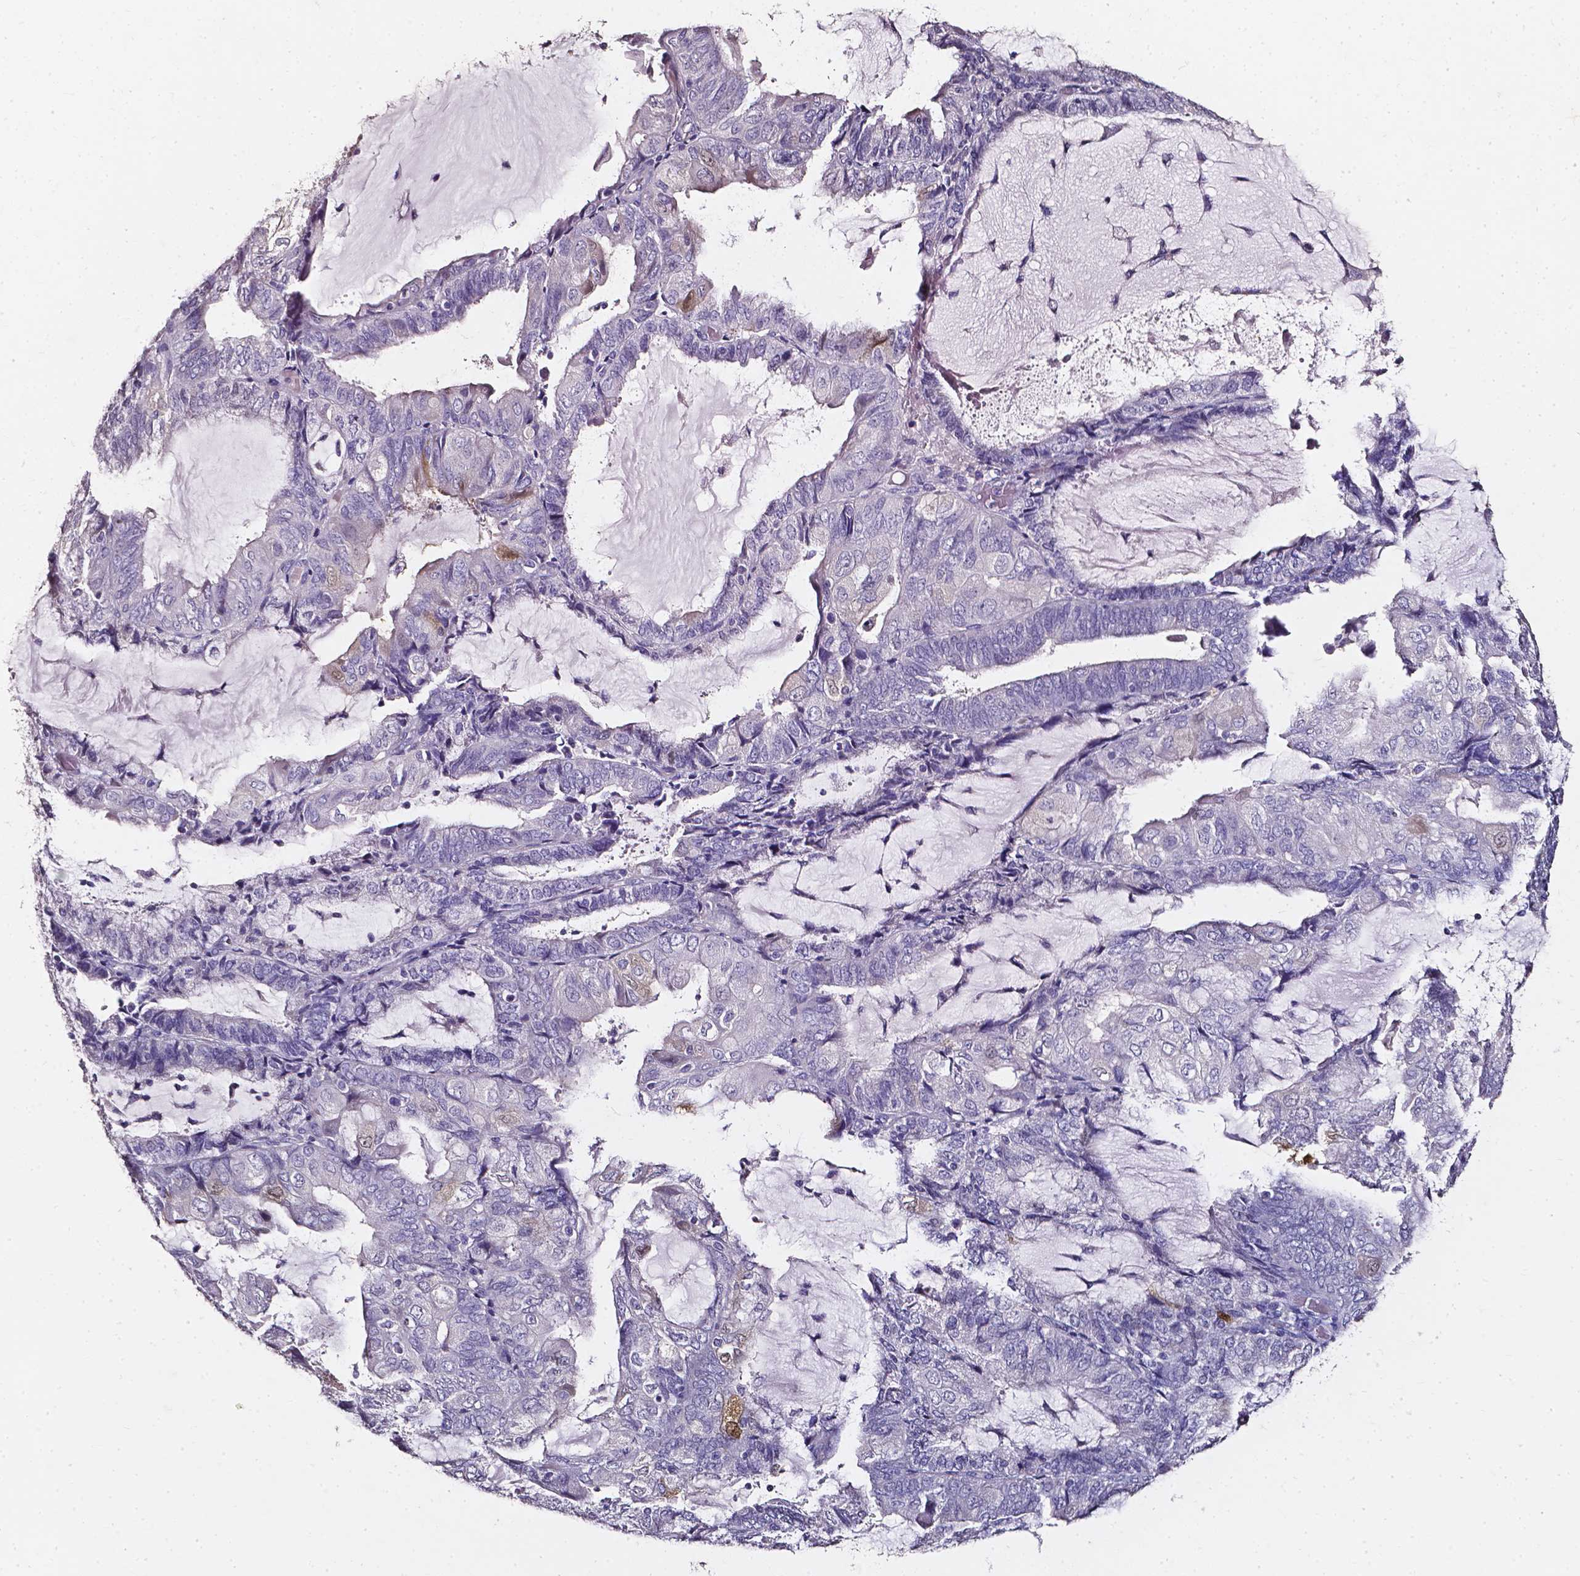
{"staining": {"intensity": "moderate", "quantity": "<25%", "location": "cytoplasmic/membranous"}, "tissue": "endometrial cancer", "cell_type": "Tumor cells", "image_type": "cancer", "snomed": [{"axis": "morphology", "description": "Adenocarcinoma, NOS"}, {"axis": "topography", "description": "Endometrium"}], "caption": "This photomicrograph exhibits endometrial cancer (adenocarcinoma) stained with immunohistochemistry to label a protein in brown. The cytoplasmic/membranous of tumor cells show moderate positivity for the protein. Nuclei are counter-stained blue.", "gene": "AKR1B10", "patient": {"sex": "female", "age": 81}}